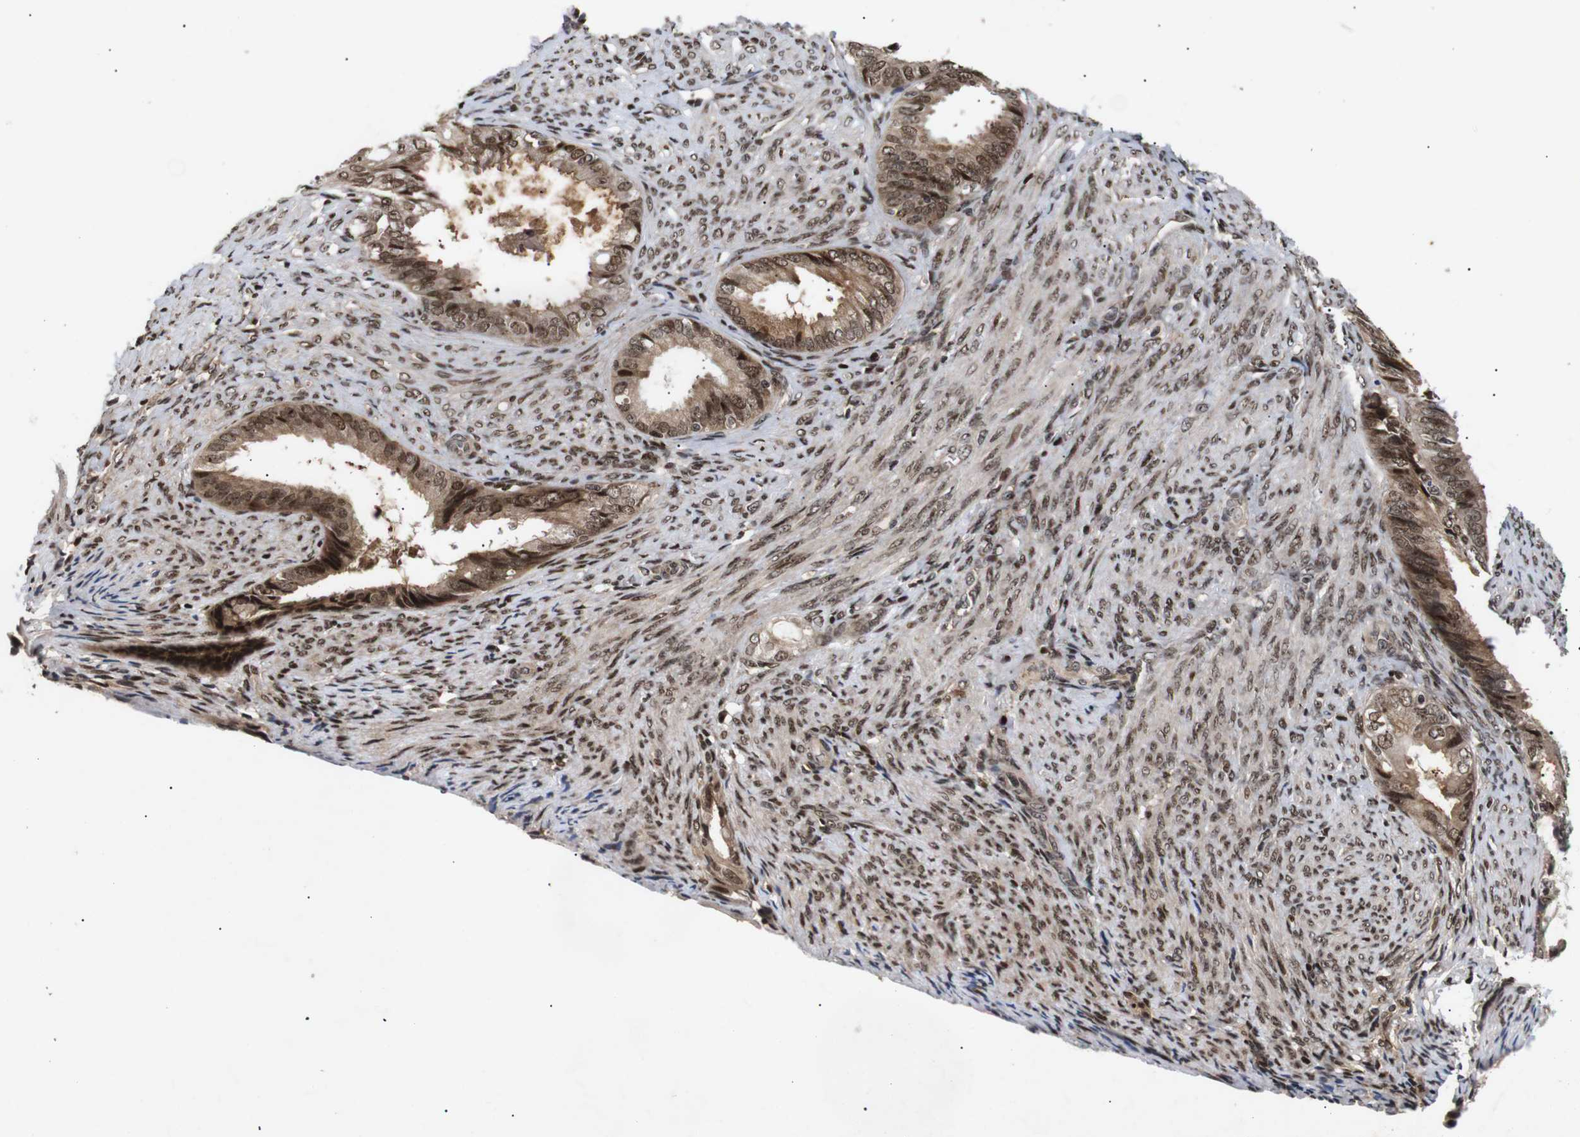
{"staining": {"intensity": "moderate", "quantity": ">75%", "location": "cytoplasmic/membranous,nuclear"}, "tissue": "endometrial cancer", "cell_type": "Tumor cells", "image_type": "cancer", "snomed": [{"axis": "morphology", "description": "Adenocarcinoma, NOS"}, {"axis": "topography", "description": "Endometrium"}], "caption": "High-power microscopy captured an IHC photomicrograph of endometrial cancer, revealing moderate cytoplasmic/membranous and nuclear positivity in approximately >75% of tumor cells.", "gene": "KIF23", "patient": {"sex": "female", "age": 86}}